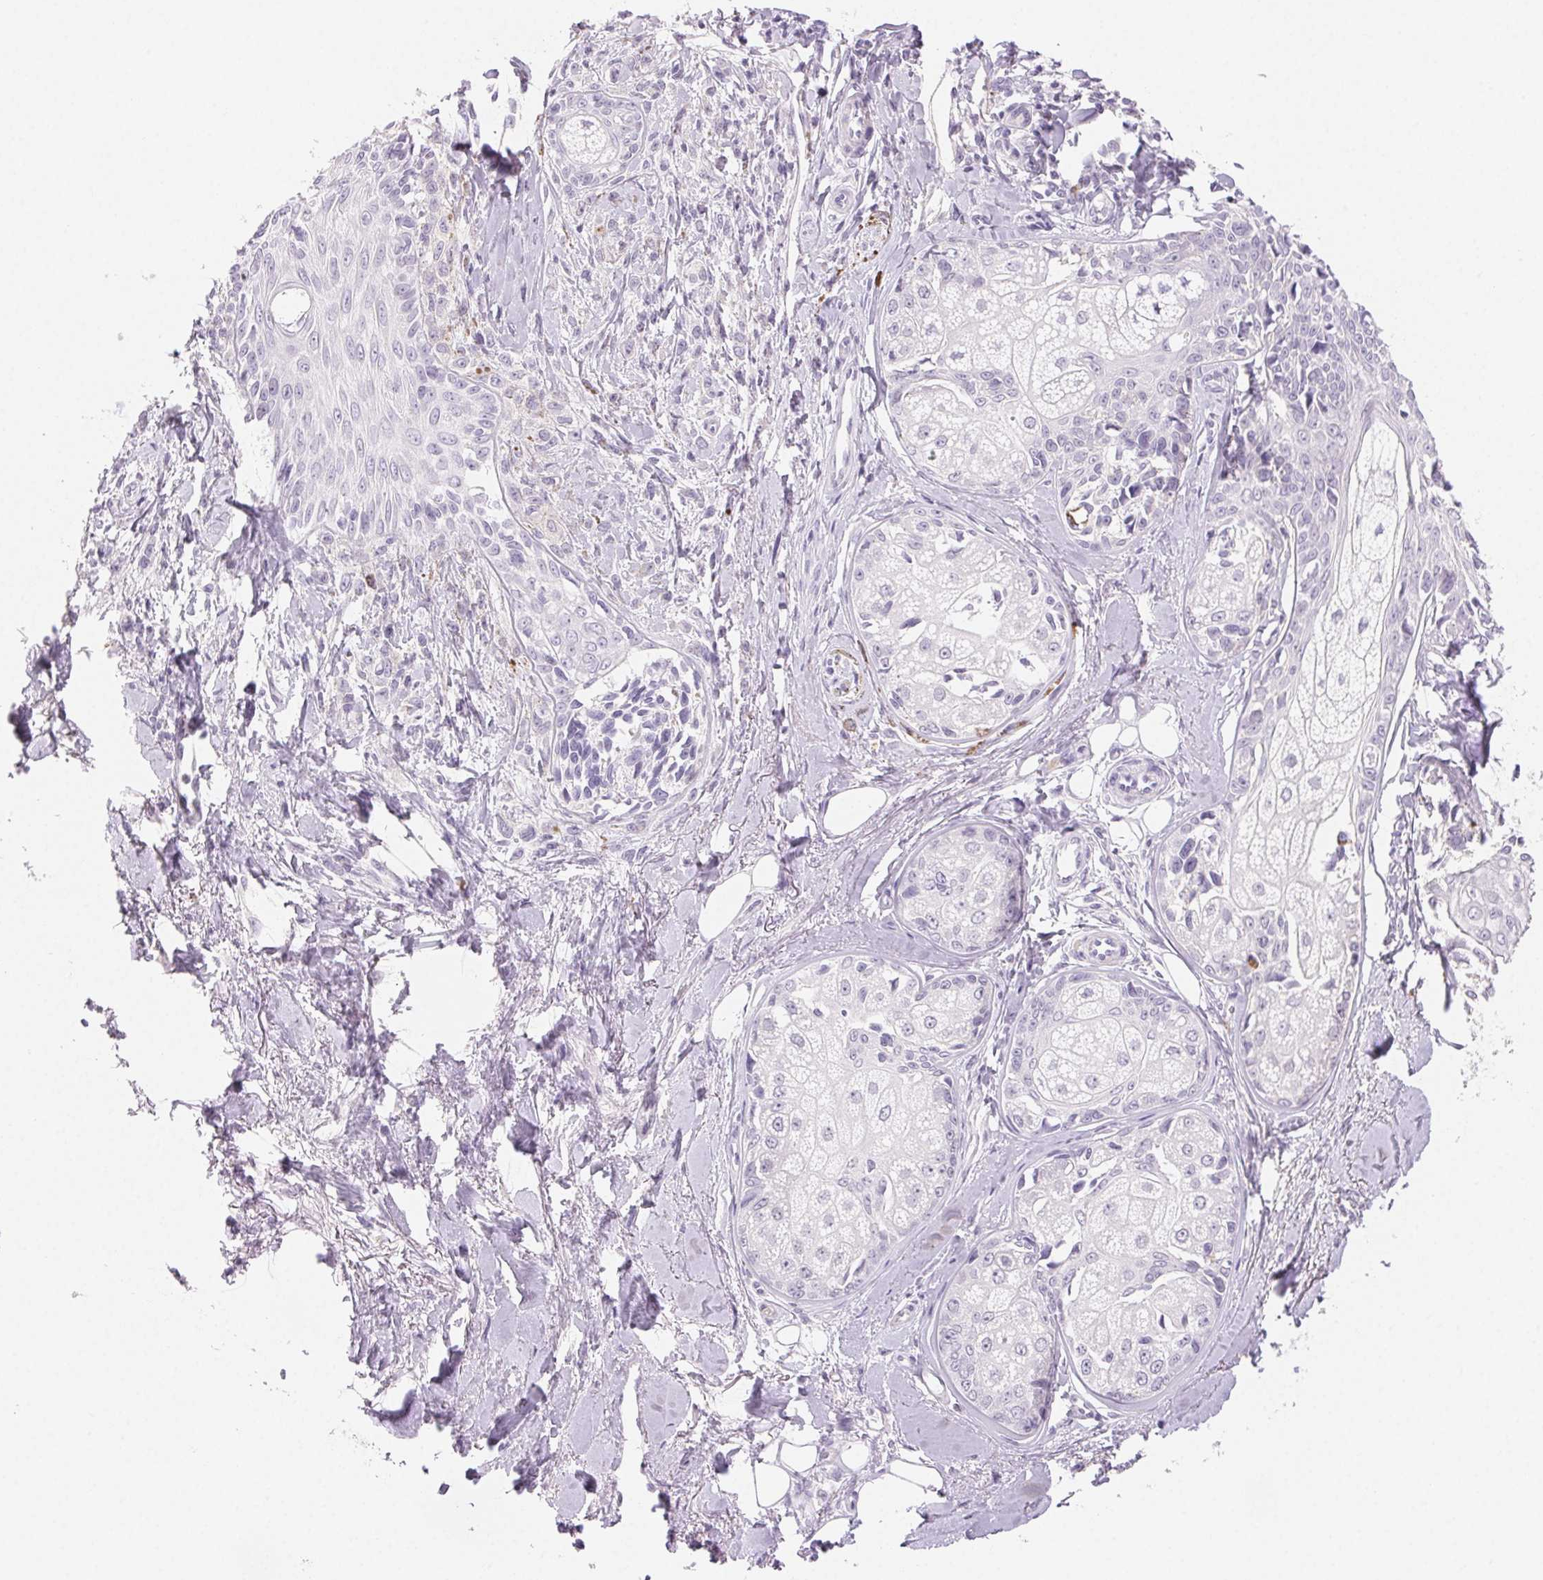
{"staining": {"intensity": "negative", "quantity": "none", "location": "none"}, "tissue": "melanoma", "cell_type": "Tumor cells", "image_type": "cancer", "snomed": [{"axis": "morphology", "description": "Malignant melanoma, NOS"}, {"axis": "topography", "description": "Skin"}], "caption": "Tumor cells are negative for protein expression in human melanoma.", "gene": "BPIFB2", "patient": {"sex": "female", "age": 86}}